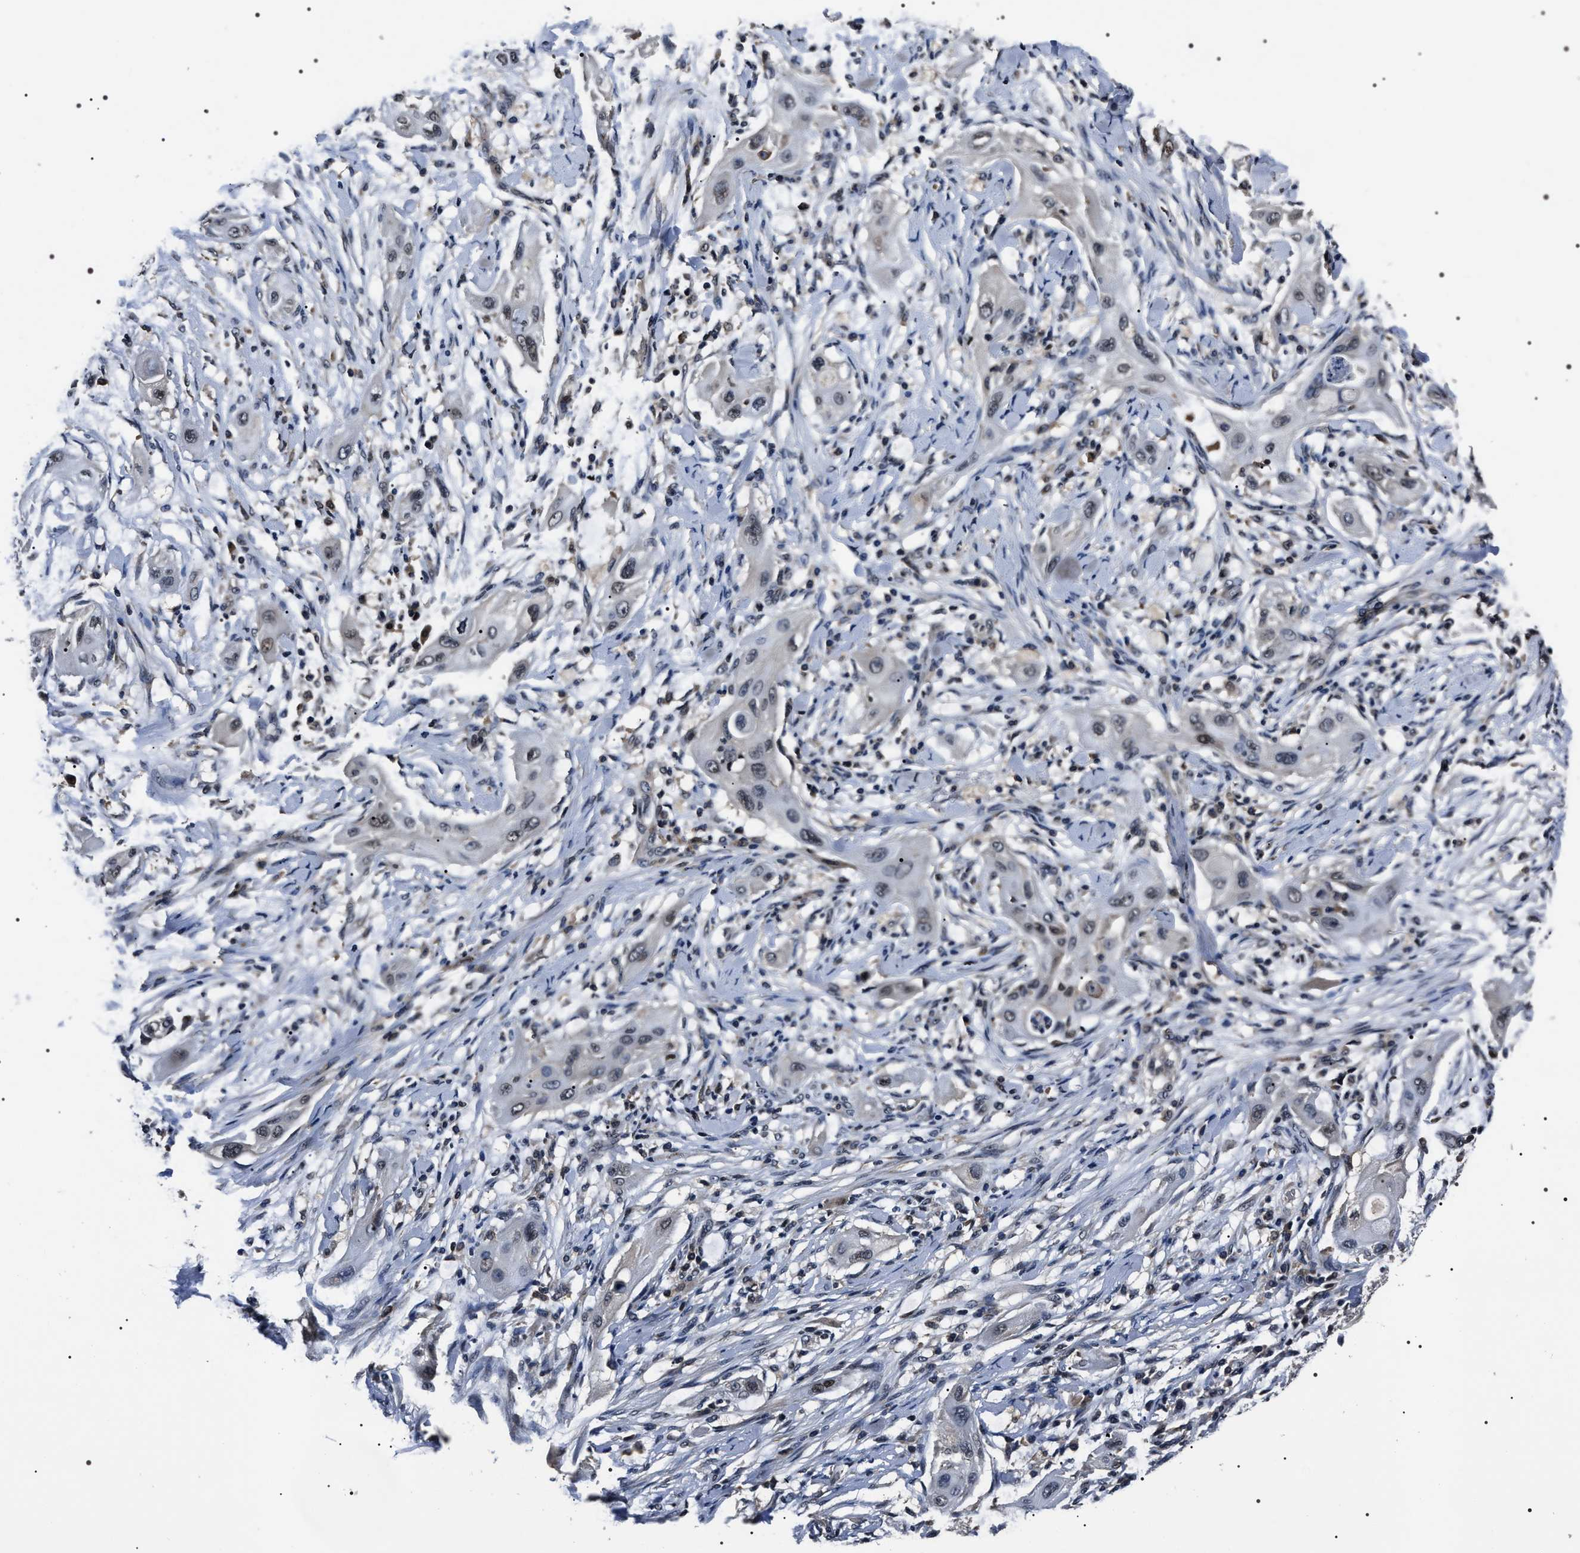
{"staining": {"intensity": "negative", "quantity": "none", "location": "none"}, "tissue": "lung cancer", "cell_type": "Tumor cells", "image_type": "cancer", "snomed": [{"axis": "morphology", "description": "Squamous cell carcinoma, NOS"}, {"axis": "topography", "description": "Lung"}], "caption": "IHC of human squamous cell carcinoma (lung) reveals no expression in tumor cells.", "gene": "SIPA1", "patient": {"sex": "female", "age": 47}}